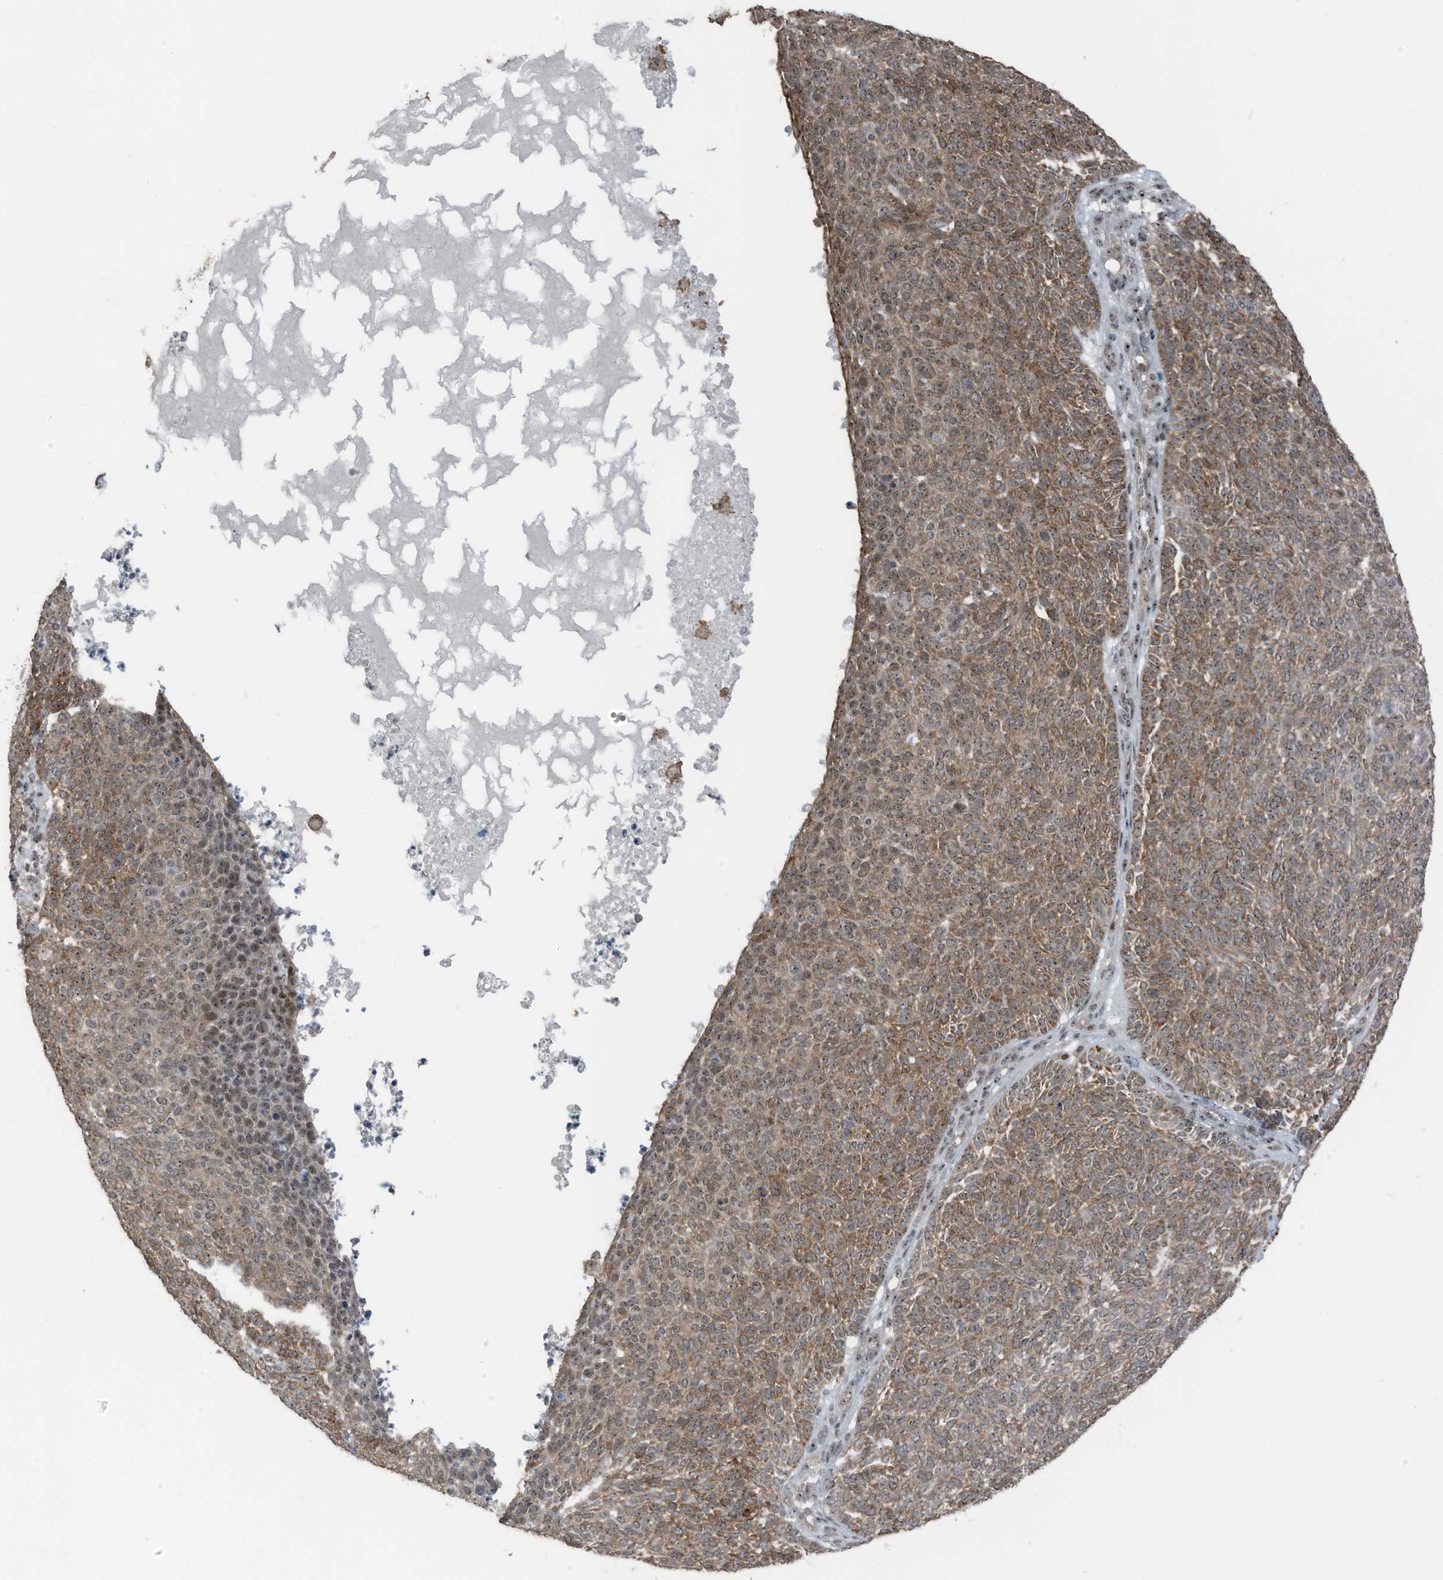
{"staining": {"intensity": "moderate", "quantity": ">75%", "location": "cytoplasmic/membranous,nuclear"}, "tissue": "skin cancer", "cell_type": "Tumor cells", "image_type": "cancer", "snomed": [{"axis": "morphology", "description": "Squamous cell carcinoma, NOS"}, {"axis": "topography", "description": "Skin"}], "caption": "An image of skin squamous cell carcinoma stained for a protein reveals moderate cytoplasmic/membranous and nuclear brown staining in tumor cells. (Stains: DAB in brown, nuclei in blue, Microscopy: brightfield microscopy at high magnification).", "gene": "UTP3", "patient": {"sex": "female", "age": 90}}